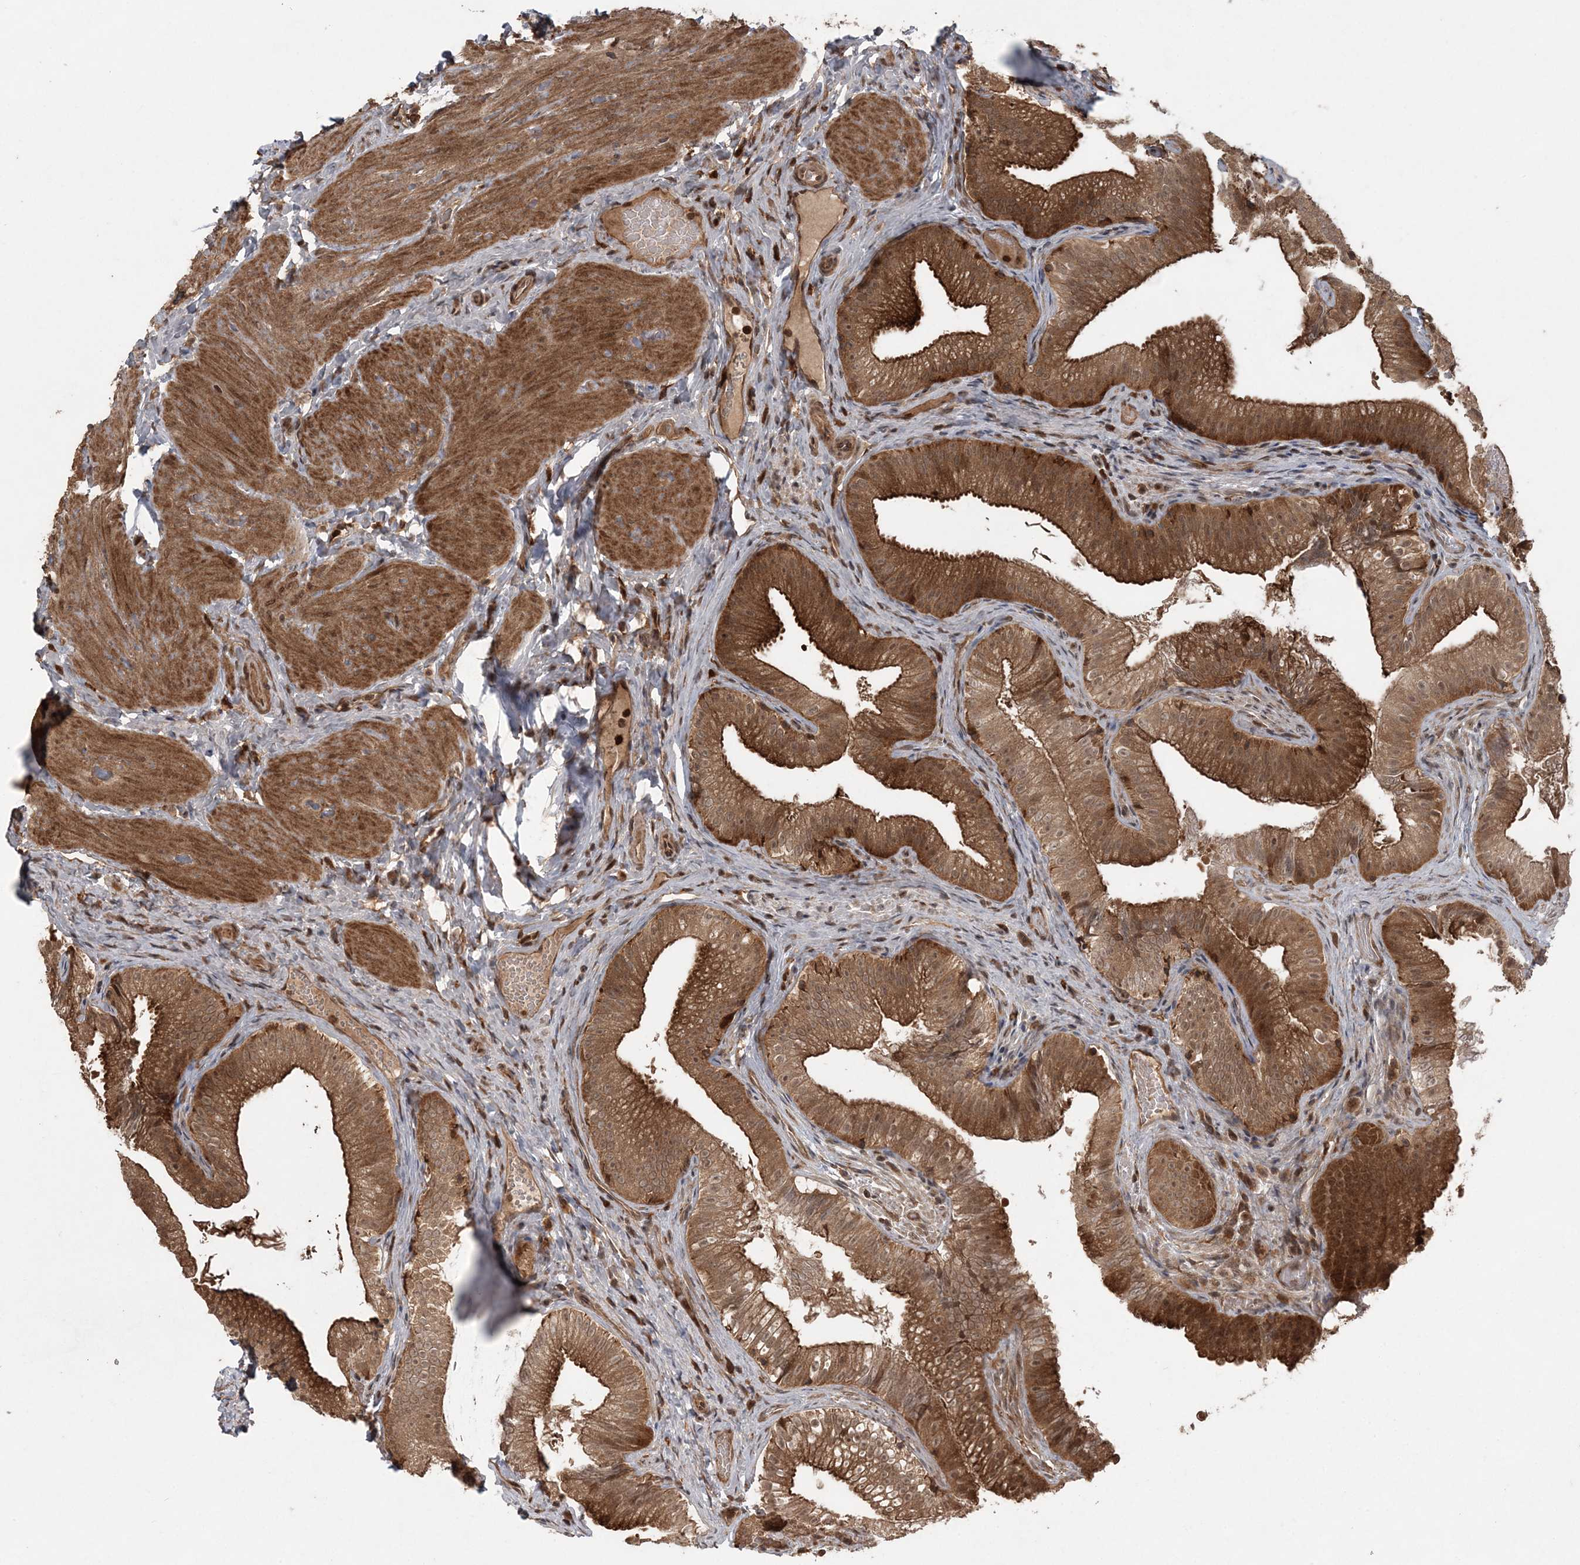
{"staining": {"intensity": "strong", "quantity": ">75%", "location": "cytoplasmic/membranous"}, "tissue": "gallbladder", "cell_type": "Glandular cells", "image_type": "normal", "snomed": [{"axis": "morphology", "description": "Normal tissue, NOS"}, {"axis": "topography", "description": "Gallbladder"}], "caption": "Brown immunohistochemical staining in benign human gallbladder shows strong cytoplasmic/membranous positivity in approximately >75% of glandular cells.", "gene": "LACC1", "patient": {"sex": "female", "age": 30}}